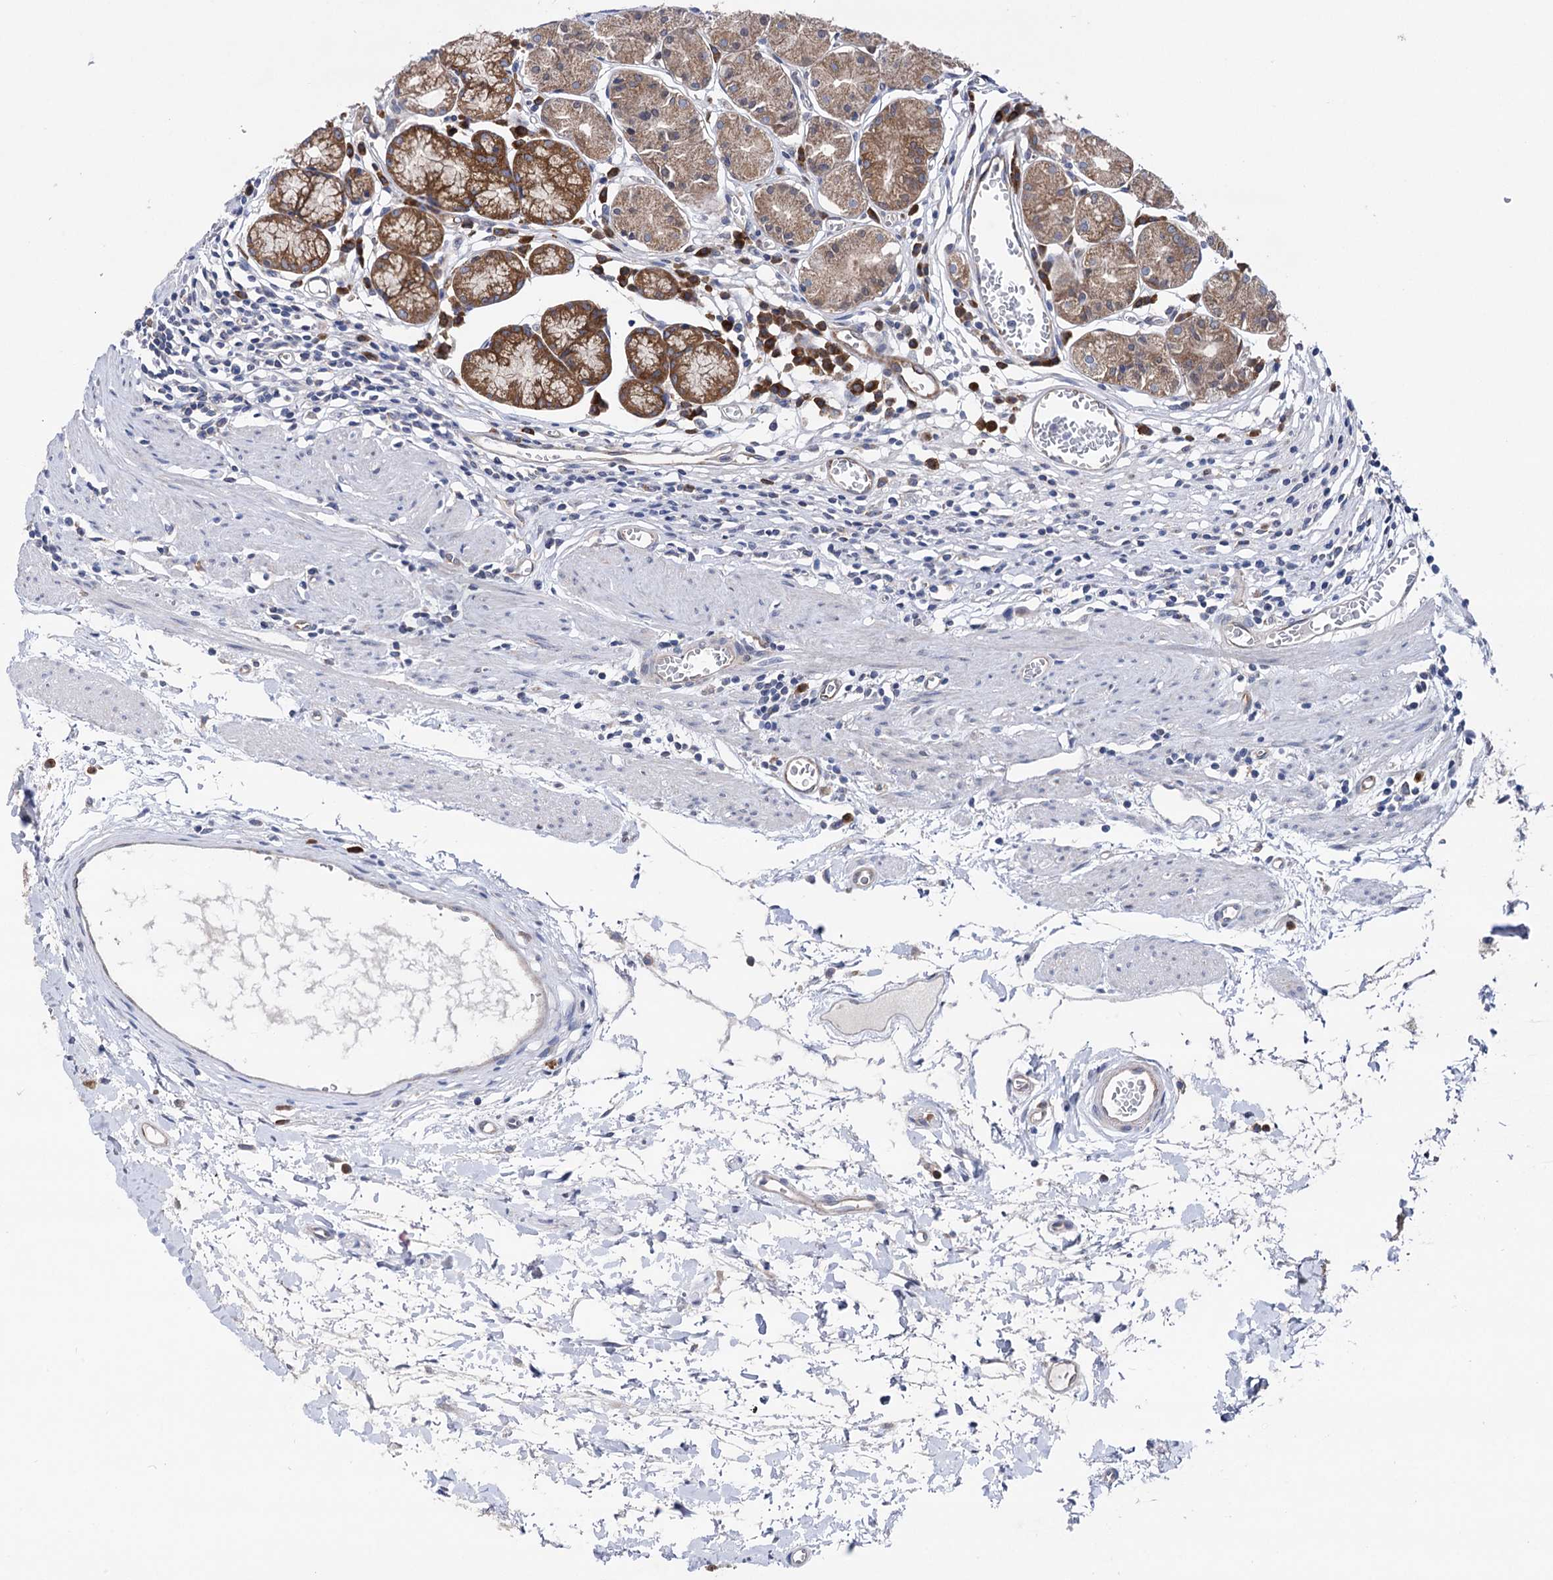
{"staining": {"intensity": "moderate", "quantity": "25%-75%", "location": "cytoplasmic/membranous"}, "tissue": "stomach", "cell_type": "Glandular cells", "image_type": "normal", "snomed": [{"axis": "morphology", "description": "Normal tissue, NOS"}, {"axis": "topography", "description": "Stomach"}], "caption": "An image of human stomach stained for a protein demonstrates moderate cytoplasmic/membranous brown staining in glandular cells.", "gene": "ZNRD2", "patient": {"sex": "male", "age": 55}}